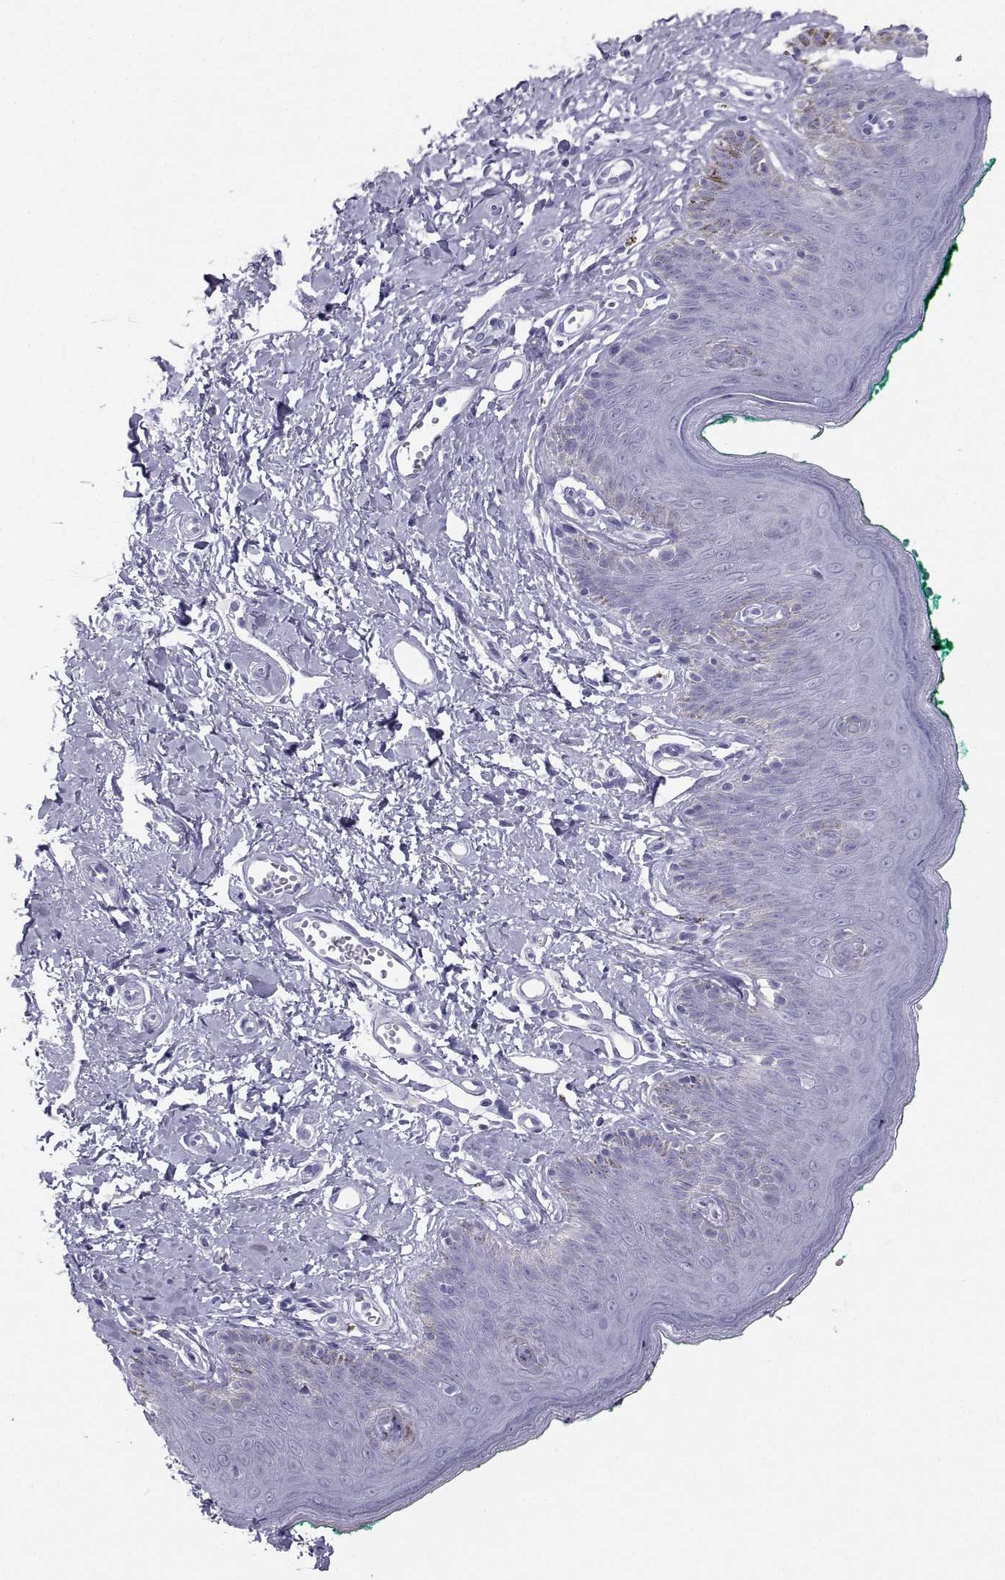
{"staining": {"intensity": "negative", "quantity": "none", "location": "none"}, "tissue": "skin", "cell_type": "Epidermal cells", "image_type": "normal", "snomed": [{"axis": "morphology", "description": "Normal tissue, NOS"}, {"axis": "topography", "description": "Vulva"}], "caption": "This is a histopathology image of immunohistochemistry (IHC) staining of unremarkable skin, which shows no expression in epidermal cells.", "gene": "SST", "patient": {"sex": "female", "age": 66}}